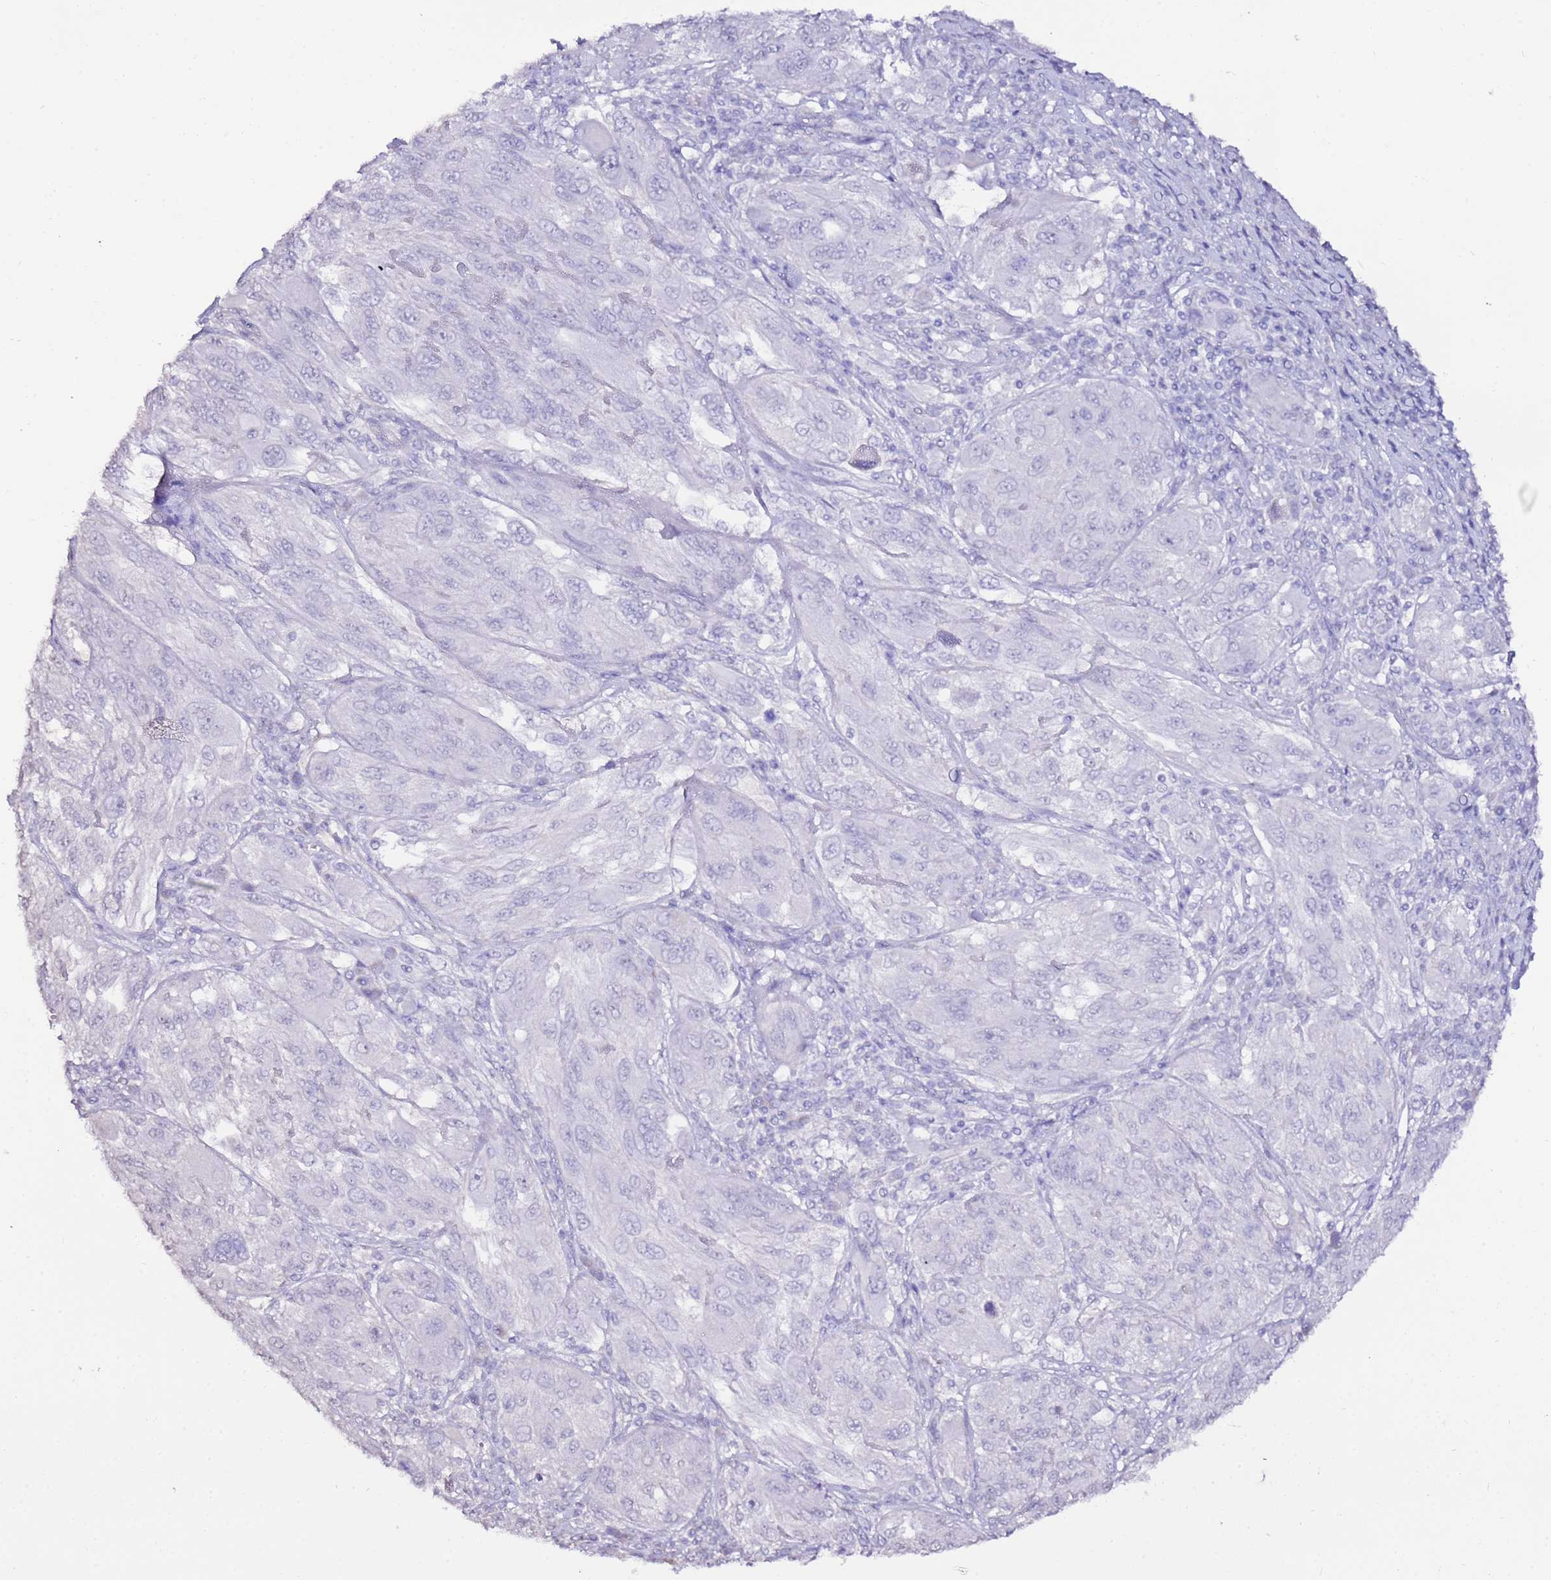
{"staining": {"intensity": "negative", "quantity": "none", "location": "none"}, "tissue": "melanoma", "cell_type": "Tumor cells", "image_type": "cancer", "snomed": [{"axis": "morphology", "description": "Malignant melanoma, NOS"}, {"axis": "topography", "description": "Skin"}], "caption": "This is a image of immunohistochemistry (IHC) staining of melanoma, which shows no positivity in tumor cells.", "gene": "ART5", "patient": {"sex": "female", "age": 91}}